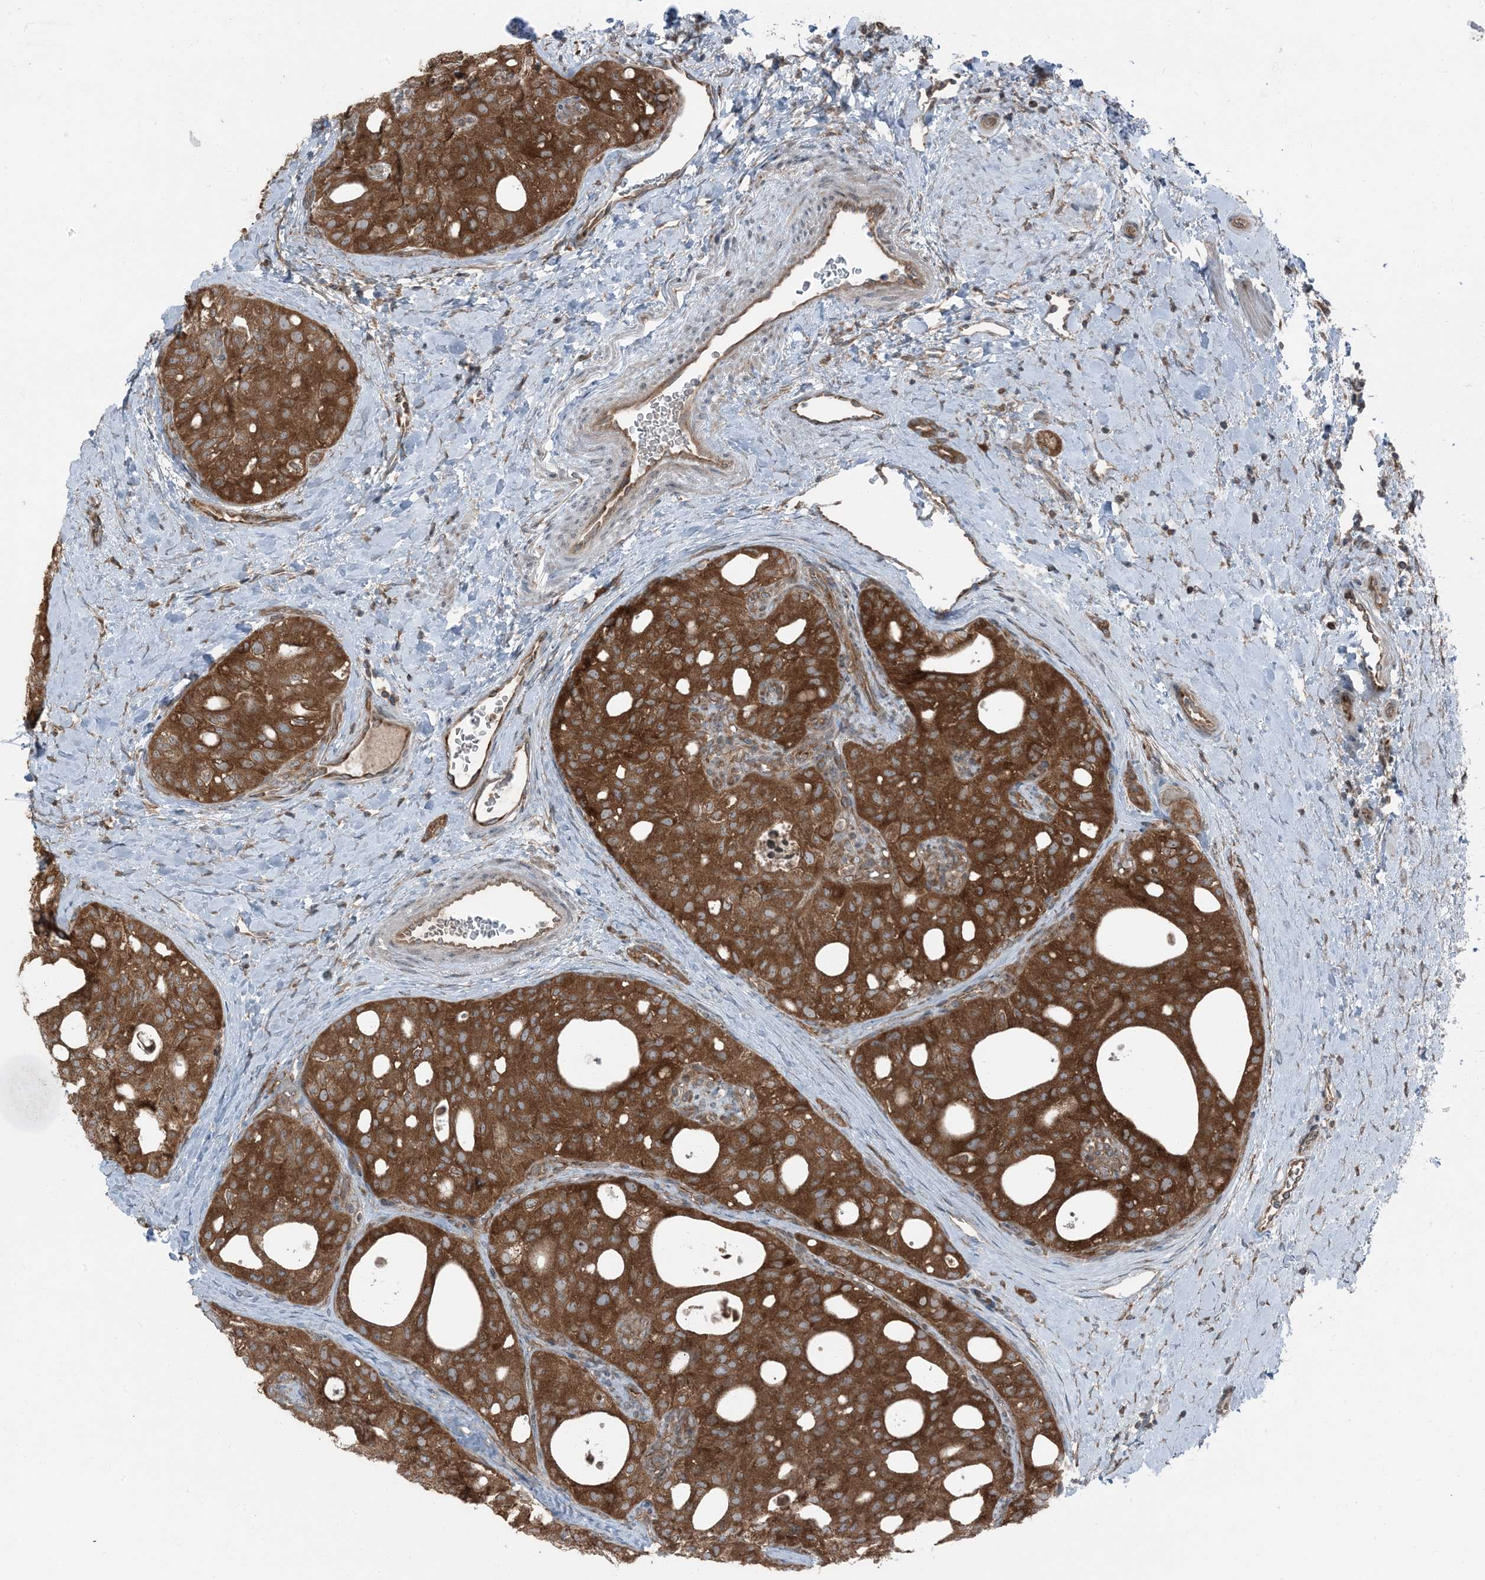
{"staining": {"intensity": "strong", "quantity": ">75%", "location": "cytoplasmic/membranous"}, "tissue": "thyroid cancer", "cell_type": "Tumor cells", "image_type": "cancer", "snomed": [{"axis": "morphology", "description": "Follicular adenoma carcinoma, NOS"}, {"axis": "topography", "description": "Thyroid gland"}], "caption": "IHC of human thyroid follicular adenoma carcinoma demonstrates high levels of strong cytoplasmic/membranous staining in about >75% of tumor cells.", "gene": "RAB3GAP1", "patient": {"sex": "male", "age": 75}}